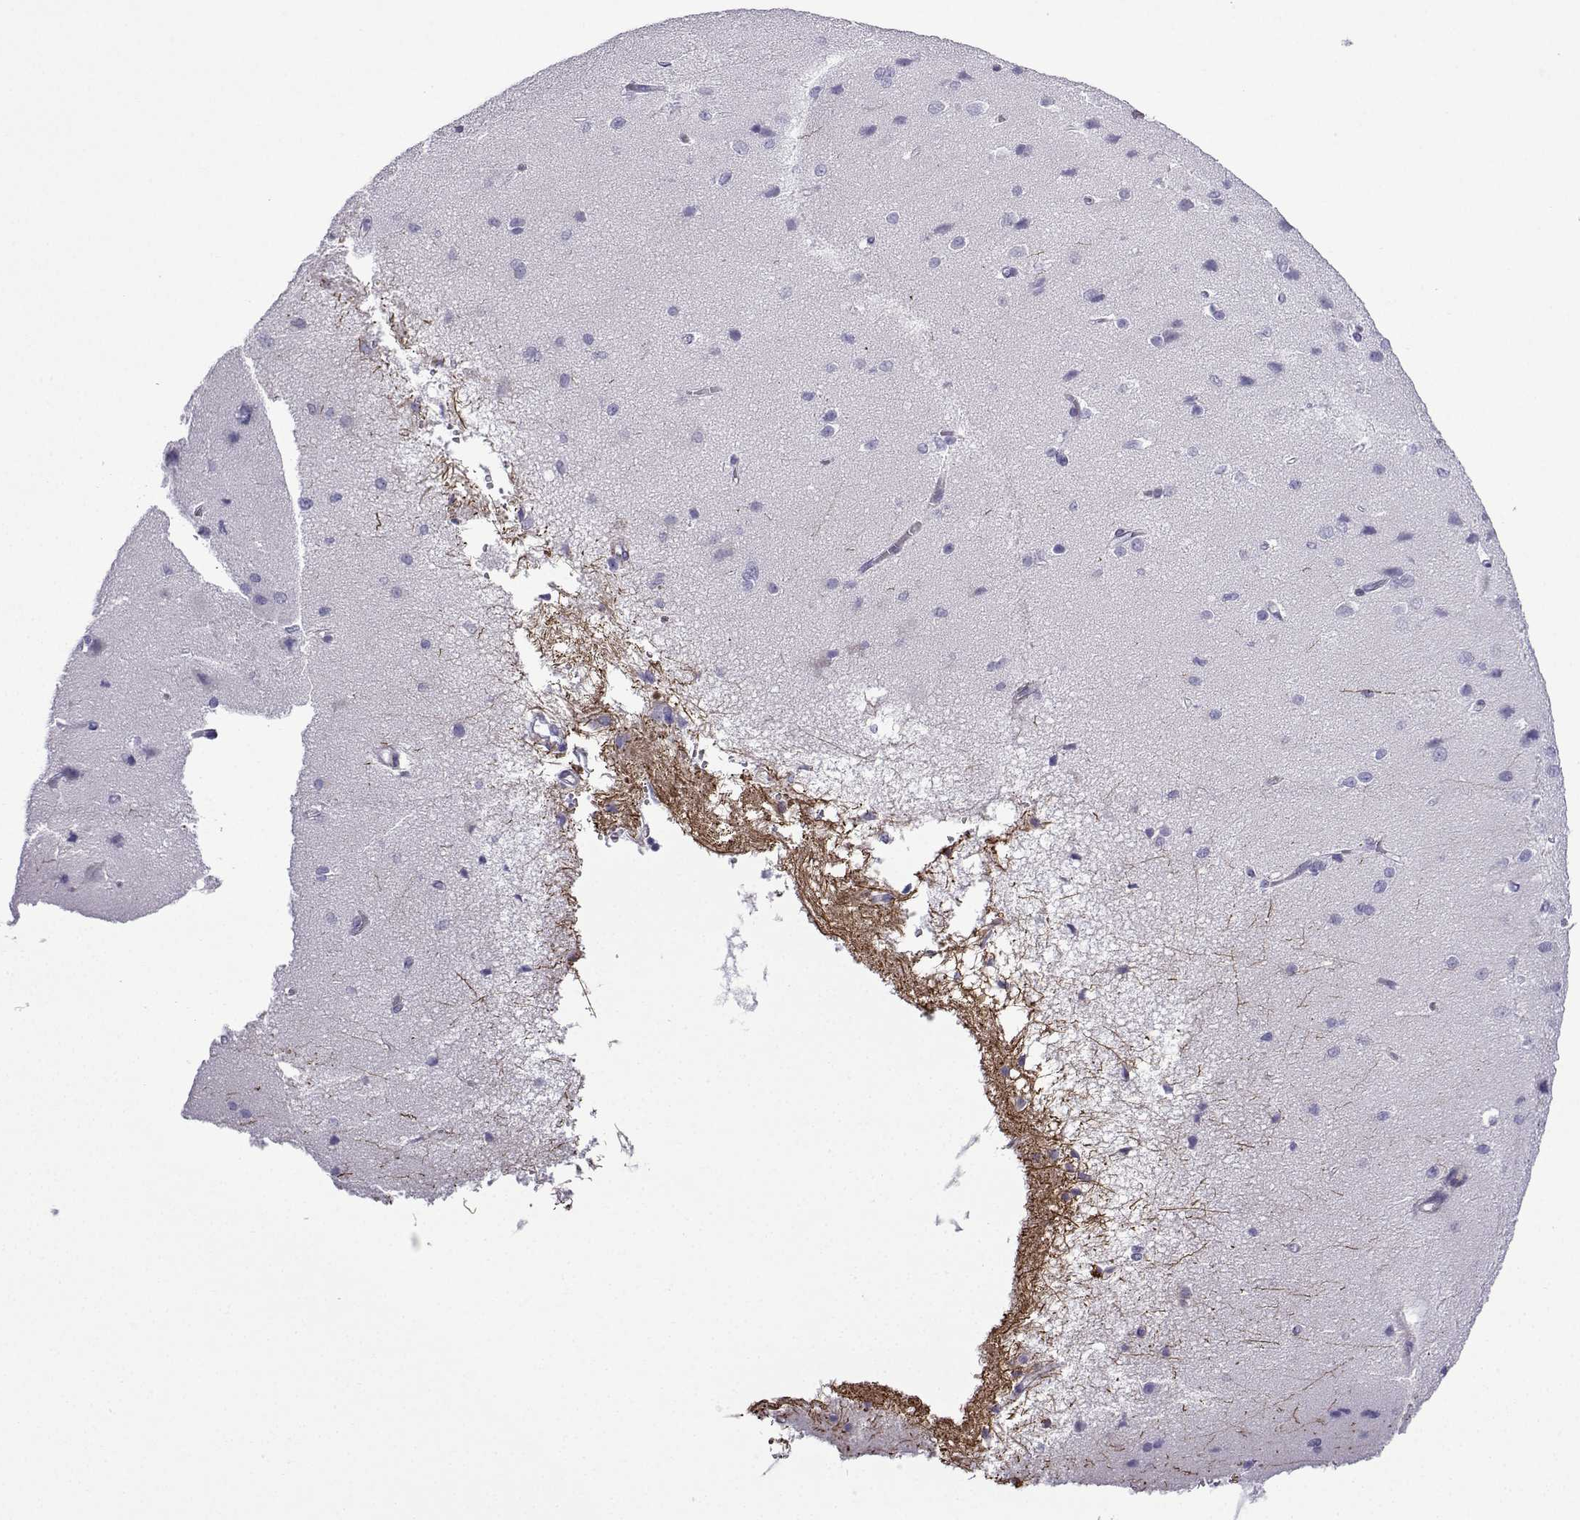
{"staining": {"intensity": "negative", "quantity": "none", "location": "none"}, "tissue": "cerebral cortex", "cell_type": "Endothelial cells", "image_type": "normal", "snomed": [{"axis": "morphology", "description": "Normal tissue, NOS"}, {"axis": "topography", "description": "Cerebral cortex"}], "caption": "Endothelial cells show no significant protein expression in normal cerebral cortex. The staining is performed using DAB (3,3'-diaminobenzidine) brown chromogen with nuclei counter-stained in using hematoxylin.", "gene": "KCNF1", "patient": {"sex": "male", "age": 37}}